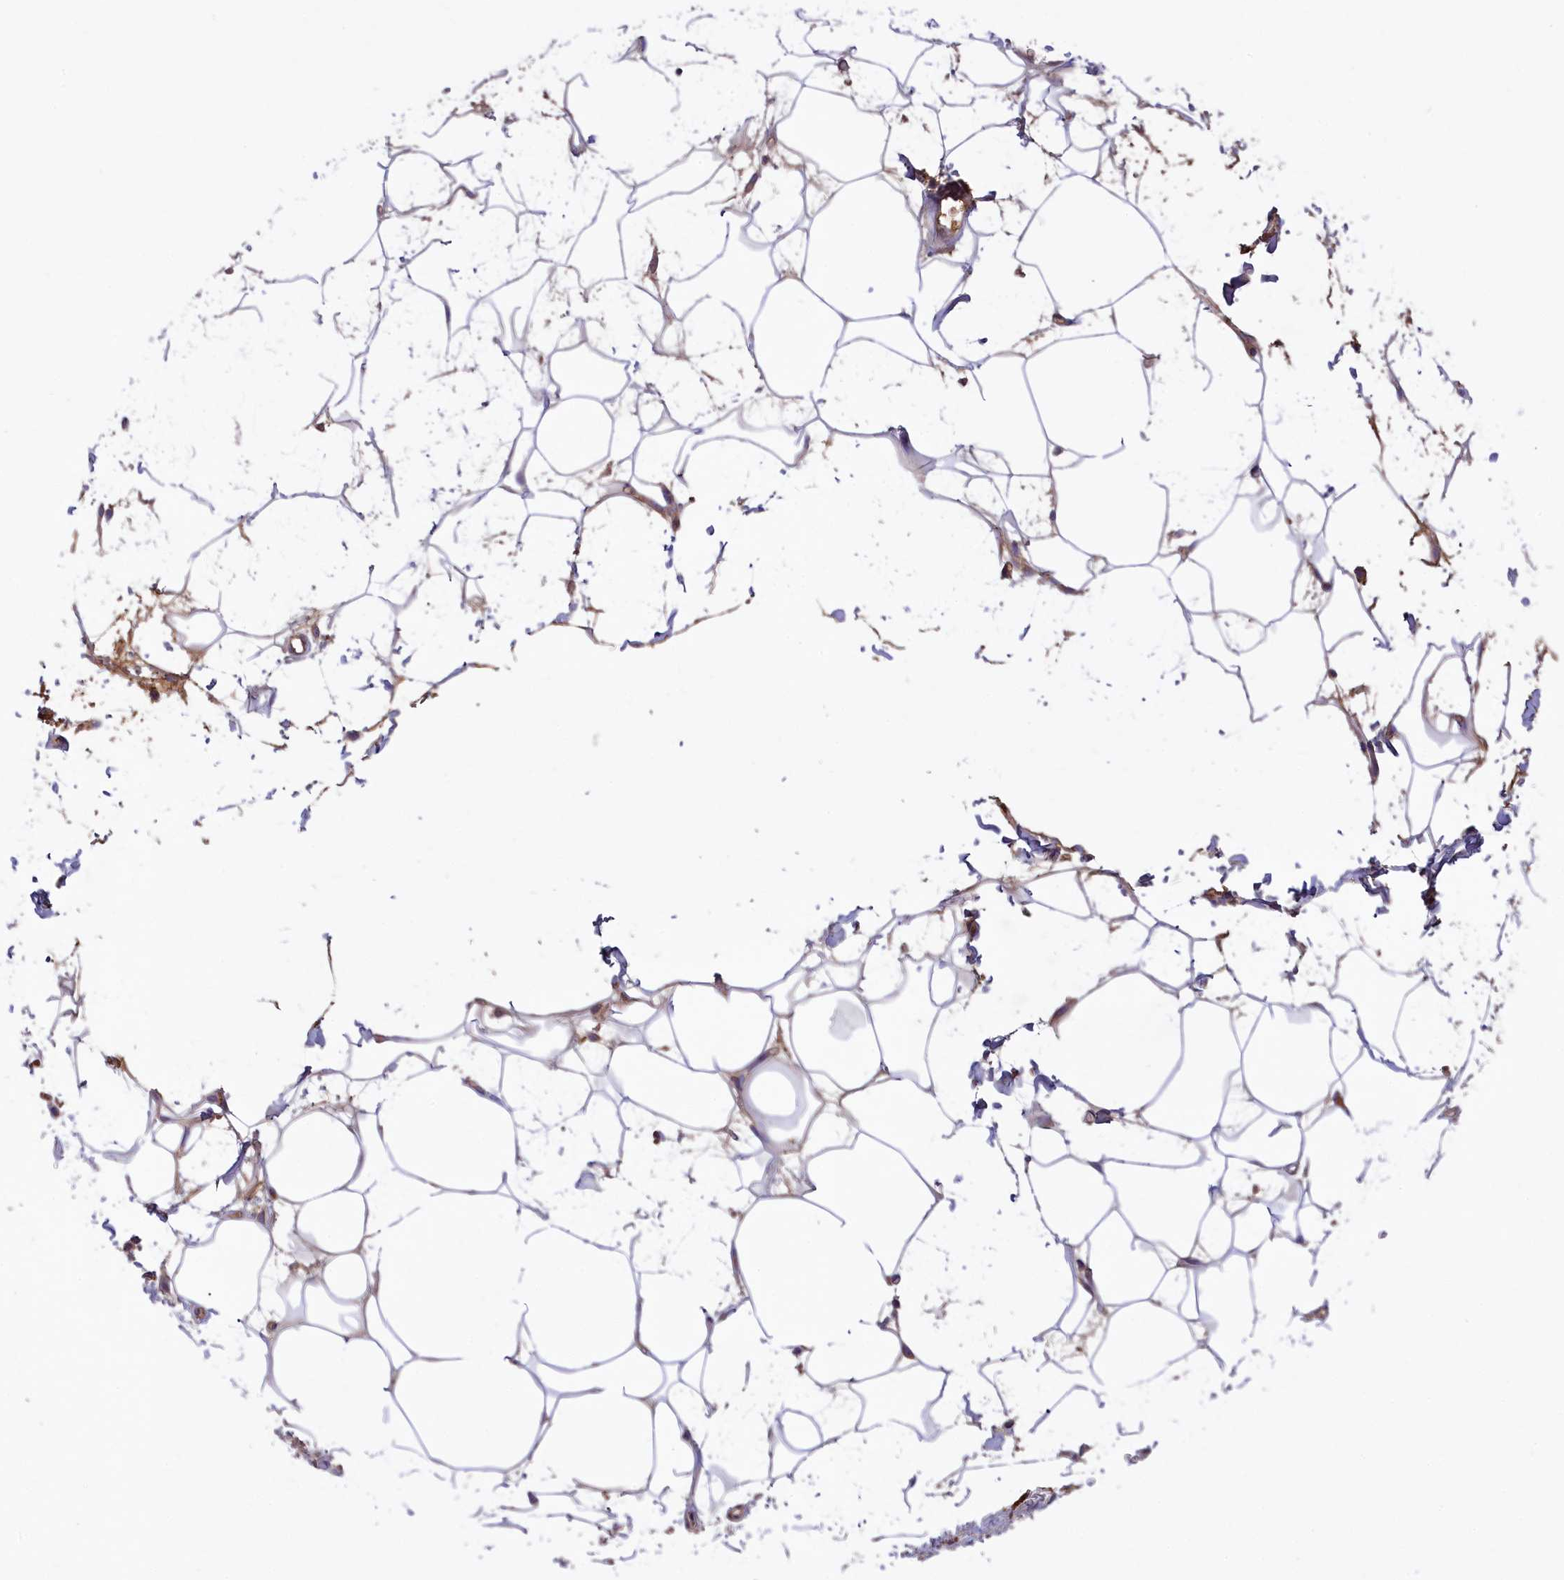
{"staining": {"intensity": "negative", "quantity": "none", "location": "none"}, "tissue": "adipose tissue", "cell_type": "Adipocytes", "image_type": "normal", "snomed": [{"axis": "morphology", "description": "Normal tissue, NOS"}, {"axis": "morphology", "description": "Adenocarcinoma, NOS"}, {"axis": "topography", "description": "Rectum"}, {"axis": "topography", "description": "Vagina"}, {"axis": "topography", "description": "Peripheral nerve tissue"}], "caption": "Immunohistochemistry (IHC) image of normal adipose tissue: adipose tissue stained with DAB (3,3'-diaminobenzidine) exhibits no significant protein staining in adipocytes.", "gene": "STYX", "patient": {"sex": "female", "age": 71}}